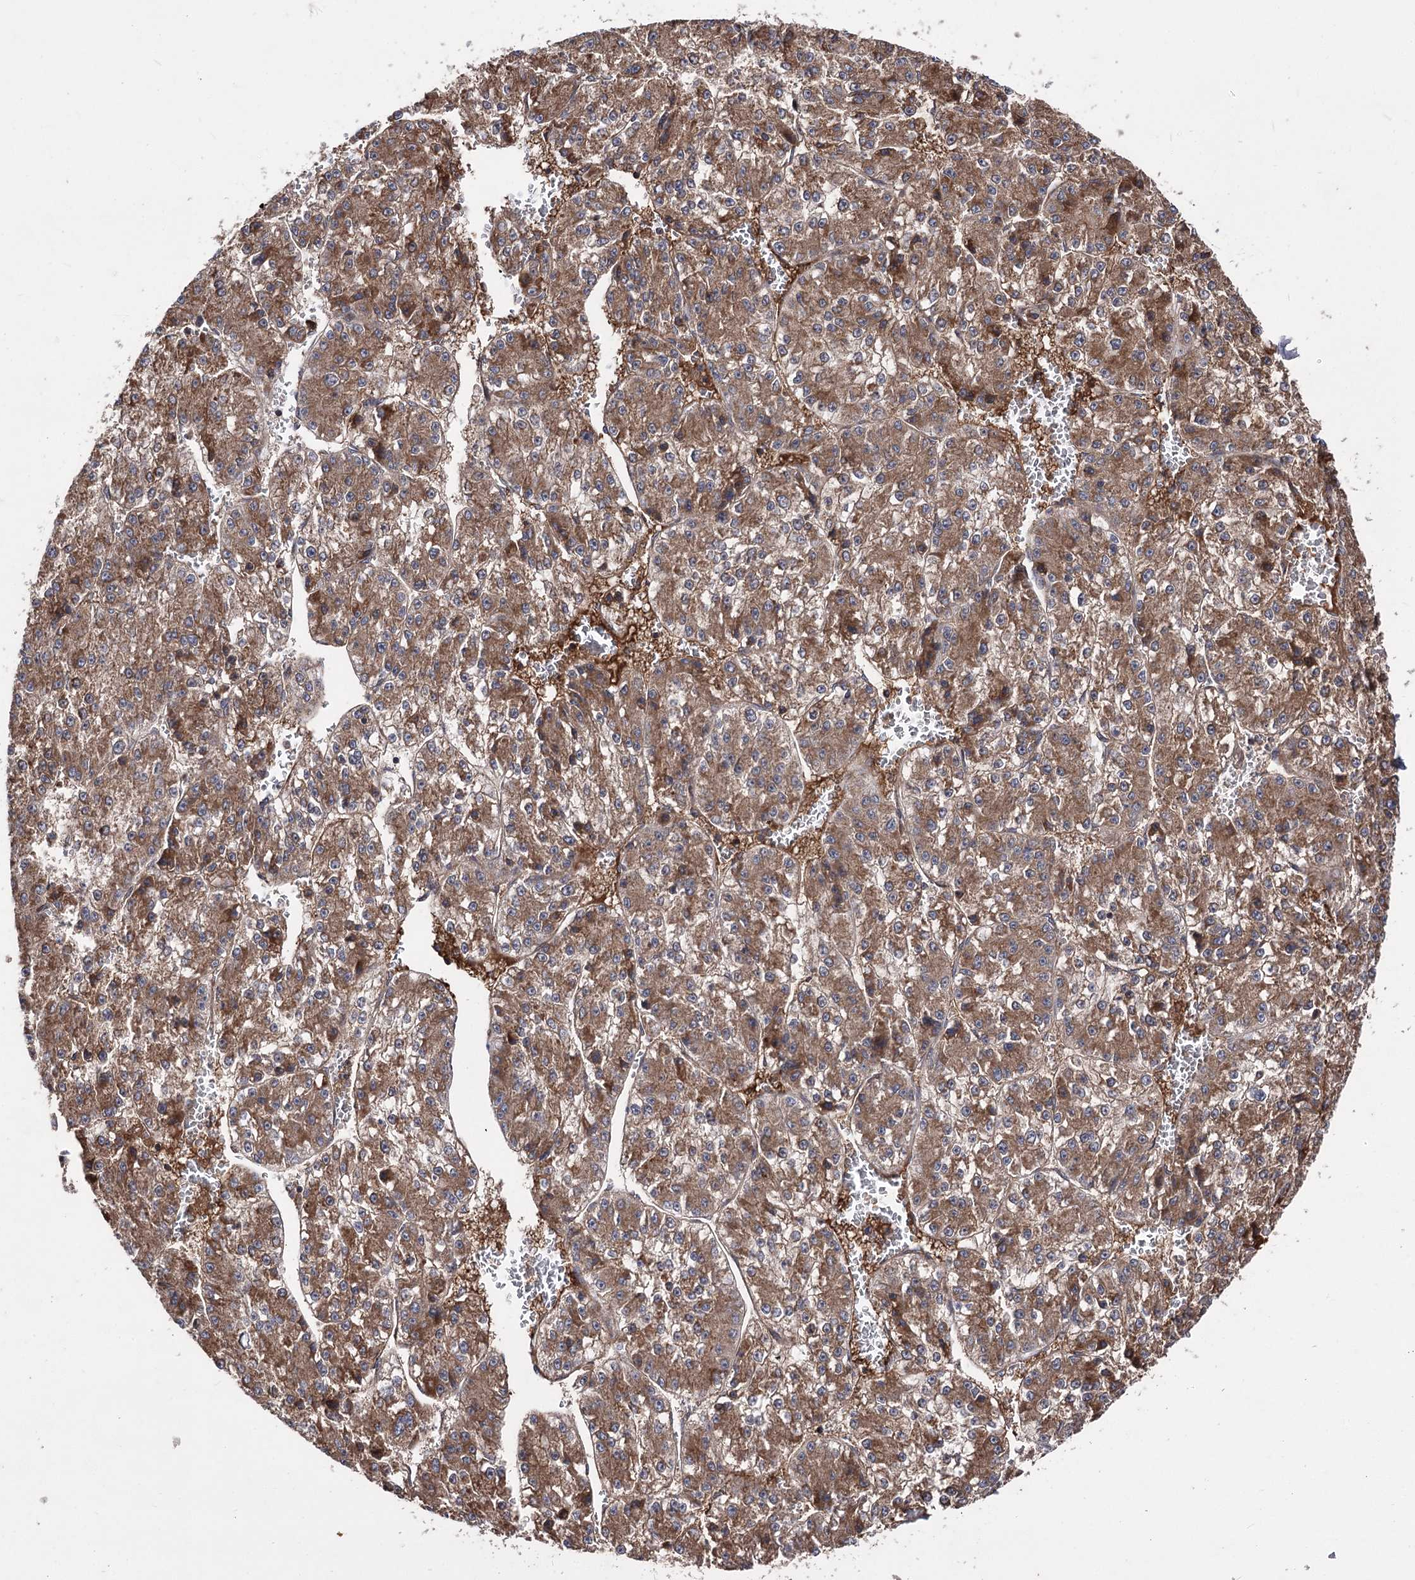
{"staining": {"intensity": "strong", "quantity": ">75%", "location": "cytoplasmic/membranous"}, "tissue": "liver cancer", "cell_type": "Tumor cells", "image_type": "cancer", "snomed": [{"axis": "morphology", "description": "Carcinoma, Hepatocellular, NOS"}, {"axis": "topography", "description": "Liver"}], "caption": "The micrograph exhibits immunohistochemical staining of liver cancer (hepatocellular carcinoma). There is strong cytoplasmic/membranous expression is present in approximately >75% of tumor cells.", "gene": "RASSF3", "patient": {"sex": "female", "age": 73}}